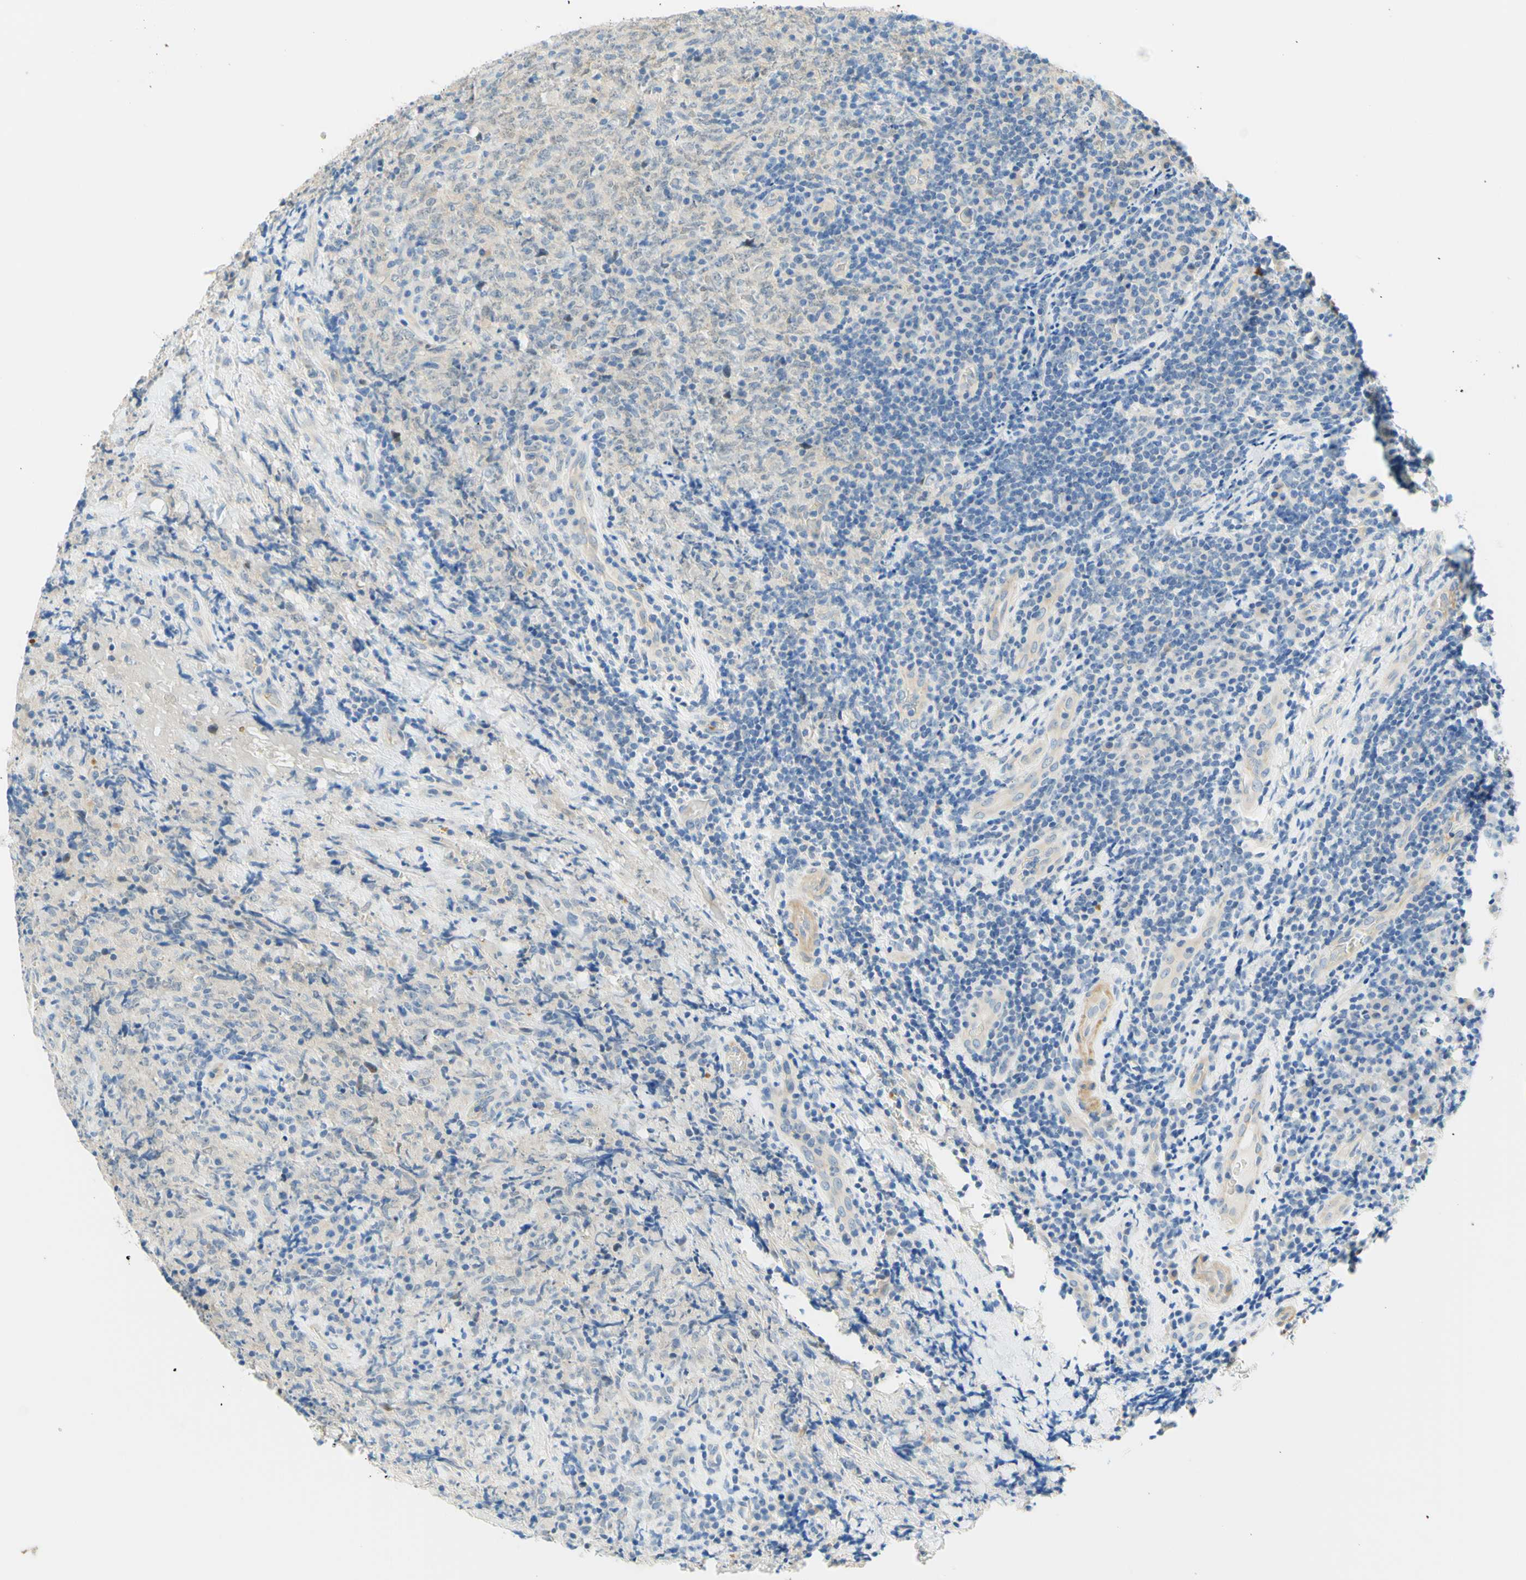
{"staining": {"intensity": "negative", "quantity": "none", "location": "none"}, "tissue": "lymphoma", "cell_type": "Tumor cells", "image_type": "cancer", "snomed": [{"axis": "morphology", "description": "Malignant lymphoma, non-Hodgkin's type, High grade"}, {"axis": "topography", "description": "Tonsil"}], "caption": "DAB immunohistochemical staining of lymphoma demonstrates no significant expression in tumor cells.", "gene": "ENTREP2", "patient": {"sex": "female", "age": 36}}